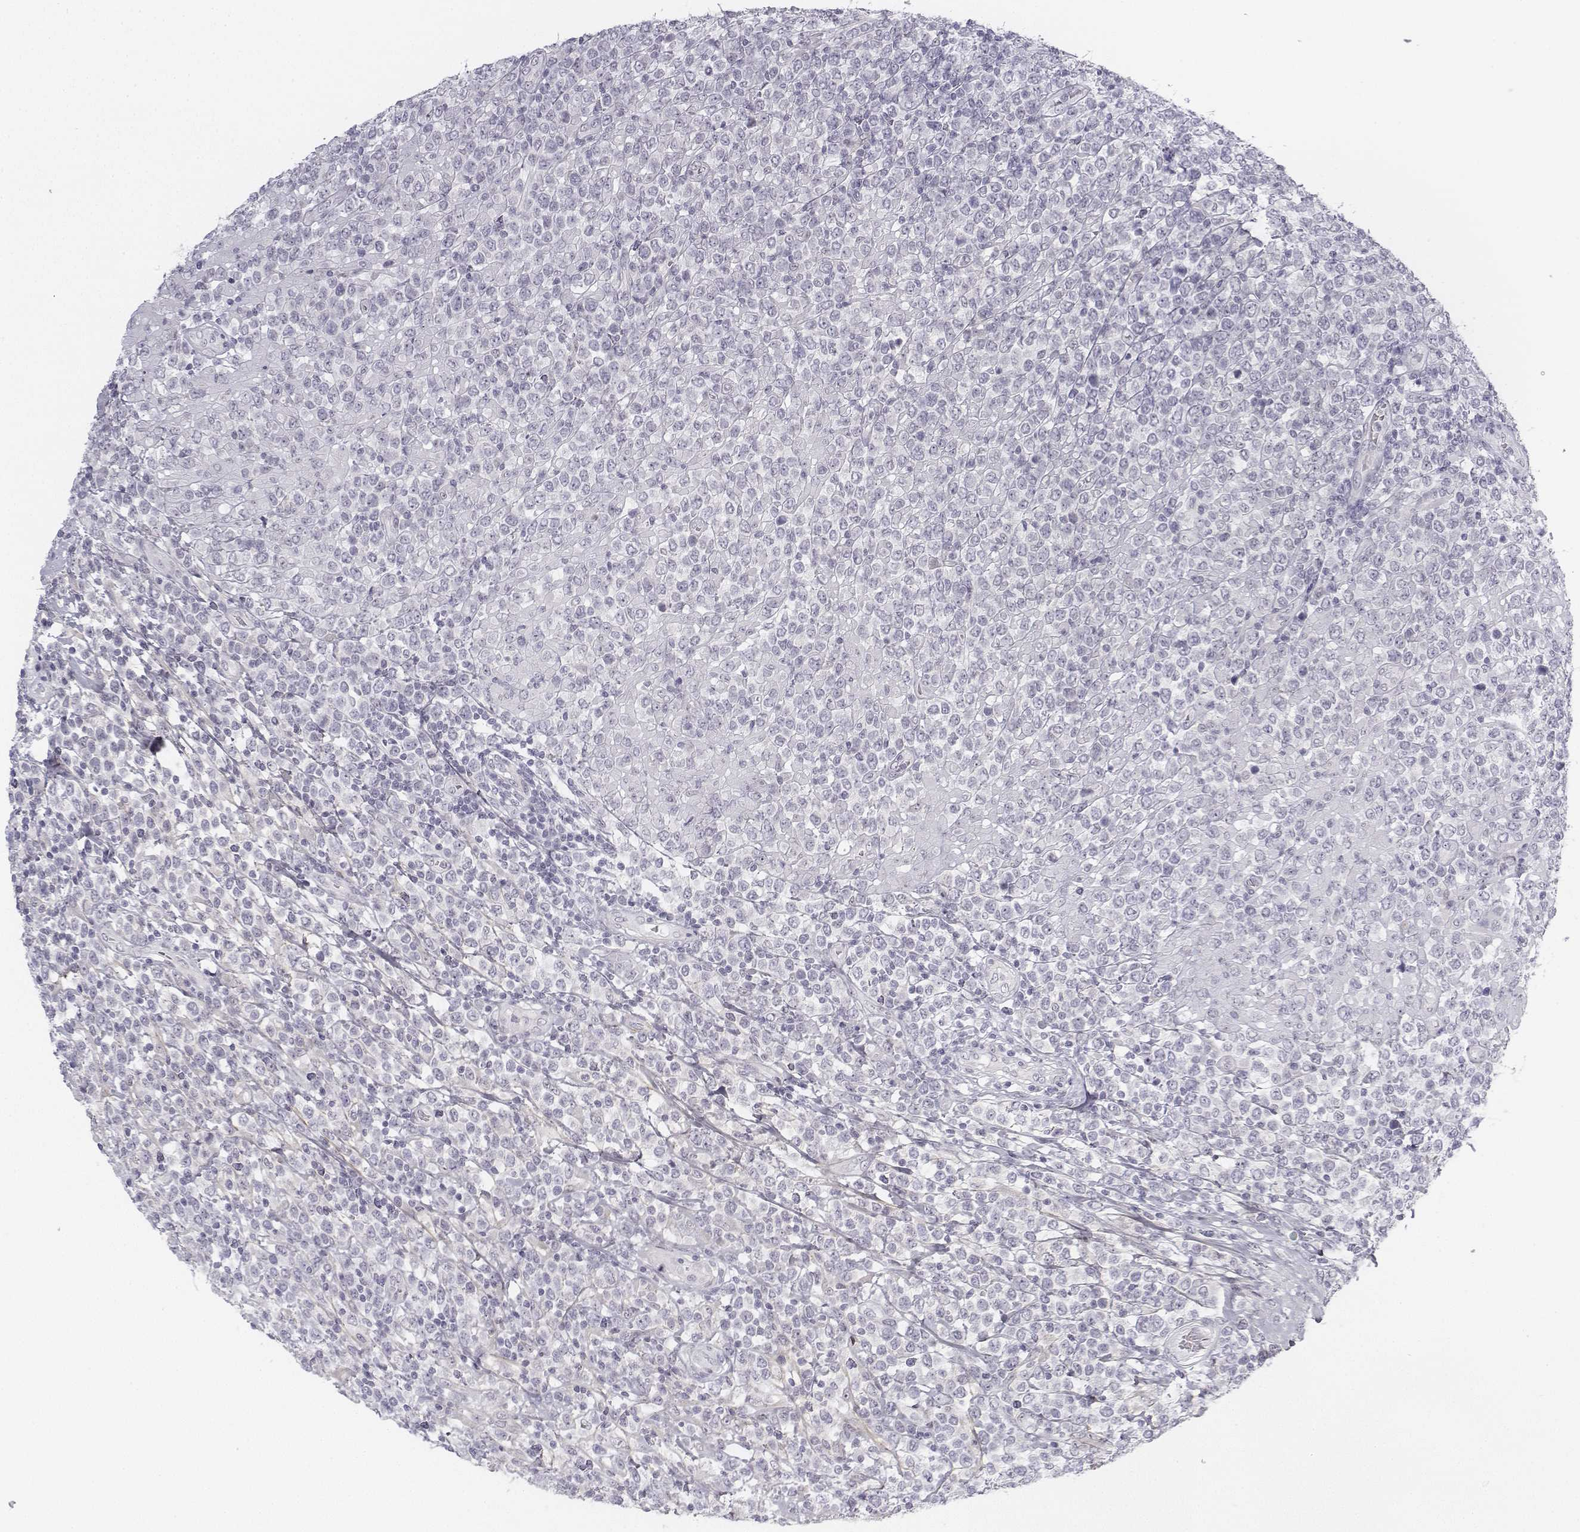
{"staining": {"intensity": "negative", "quantity": "none", "location": "none"}, "tissue": "lymphoma", "cell_type": "Tumor cells", "image_type": "cancer", "snomed": [{"axis": "morphology", "description": "Malignant lymphoma, non-Hodgkin's type, High grade"}, {"axis": "topography", "description": "Soft tissue"}], "caption": "A high-resolution photomicrograph shows immunohistochemistry staining of malignant lymphoma, non-Hodgkin's type (high-grade), which demonstrates no significant positivity in tumor cells.", "gene": "KRT84", "patient": {"sex": "female", "age": 56}}